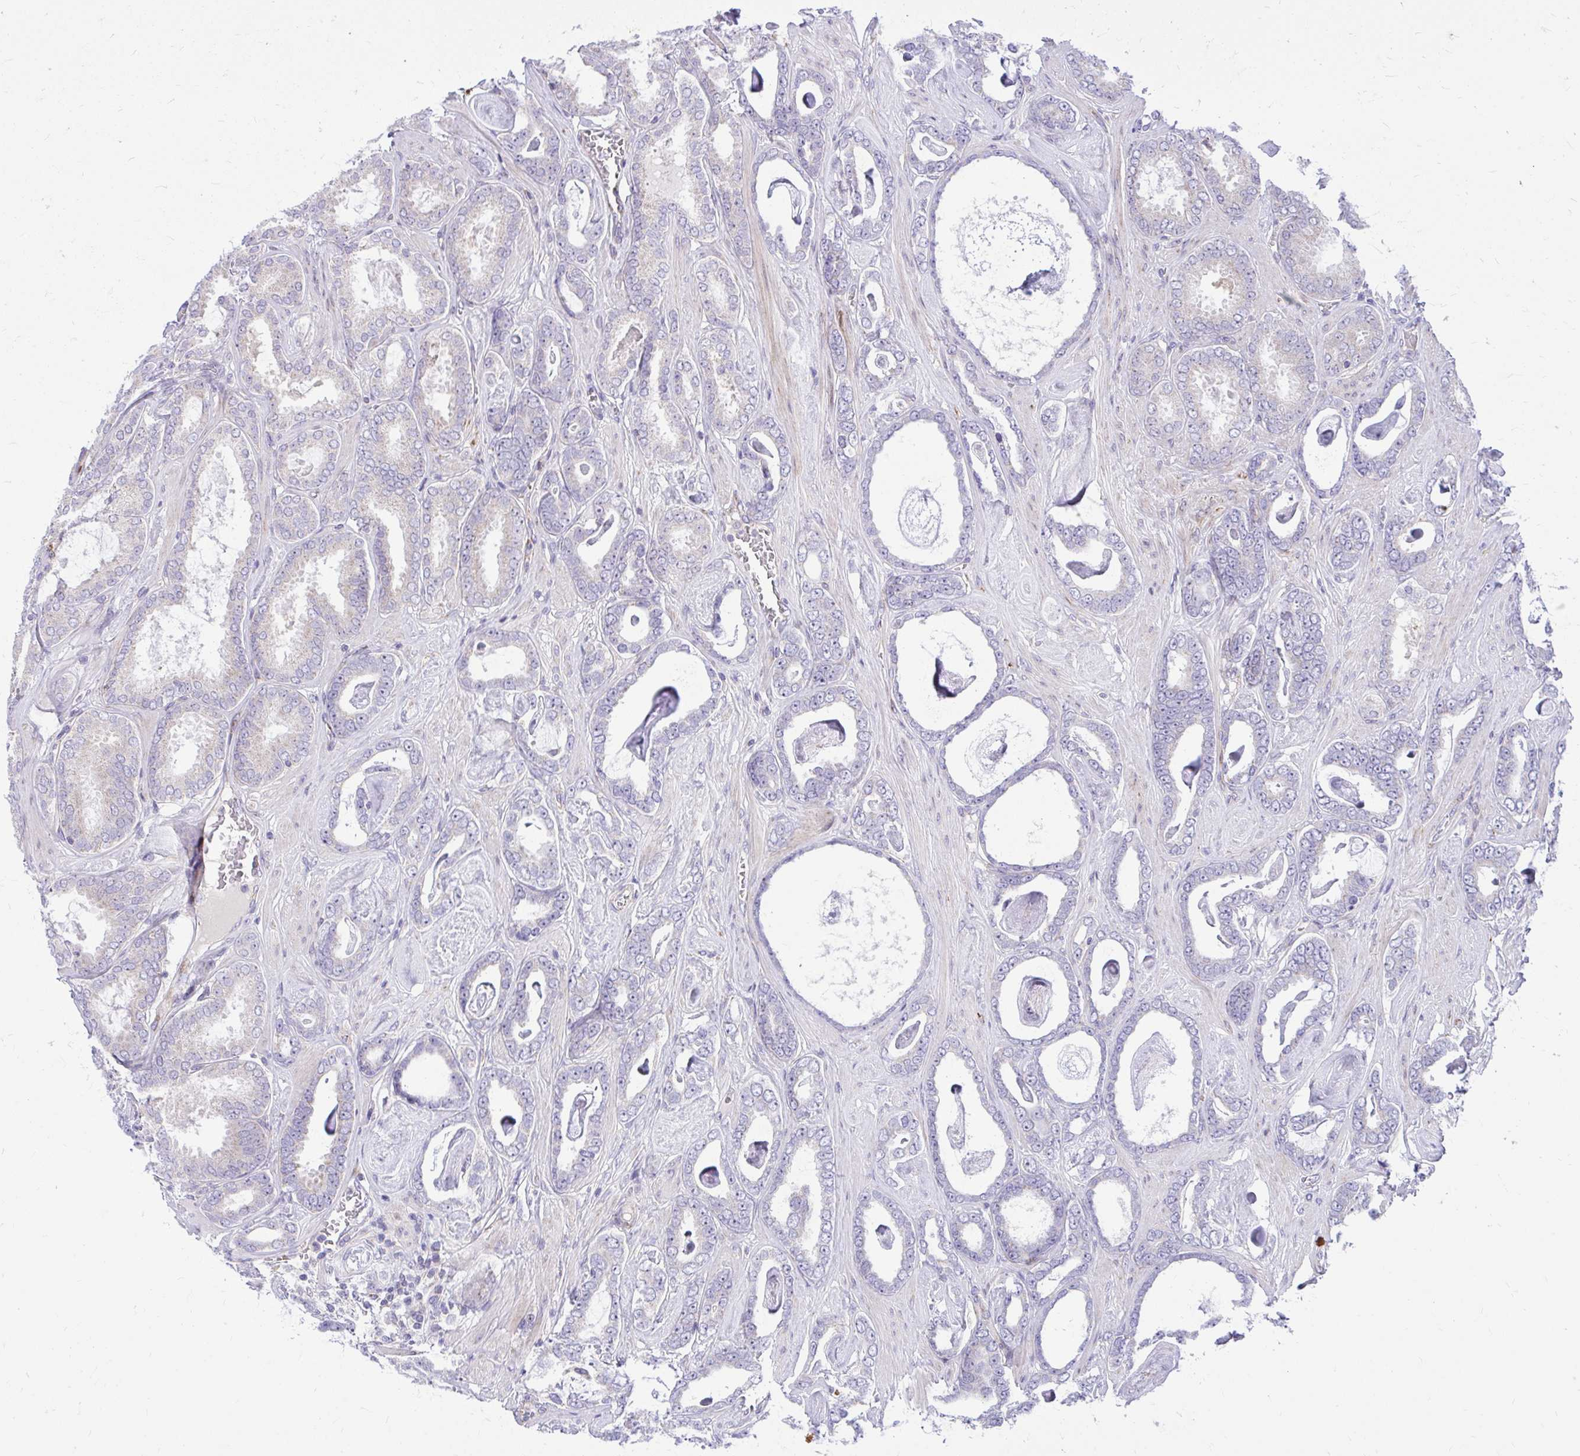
{"staining": {"intensity": "negative", "quantity": "none", "location": "none"}, "tissue": "prostate cancer", "cell_type": "Tumor cells", "image_type": "cancer", "snomed": [{"axis": "morphology", "description": "Adenocarcinoma, High grade"}, {"axis": "topography", "description": "Prostate"}], "caption": "The histopathology image exhibits no staining of tumor cells in prostate cancer (high-grade adenocarcinoma).", "gene": "GPRIN3", "patient": {"sex": "male", "age": 63}}